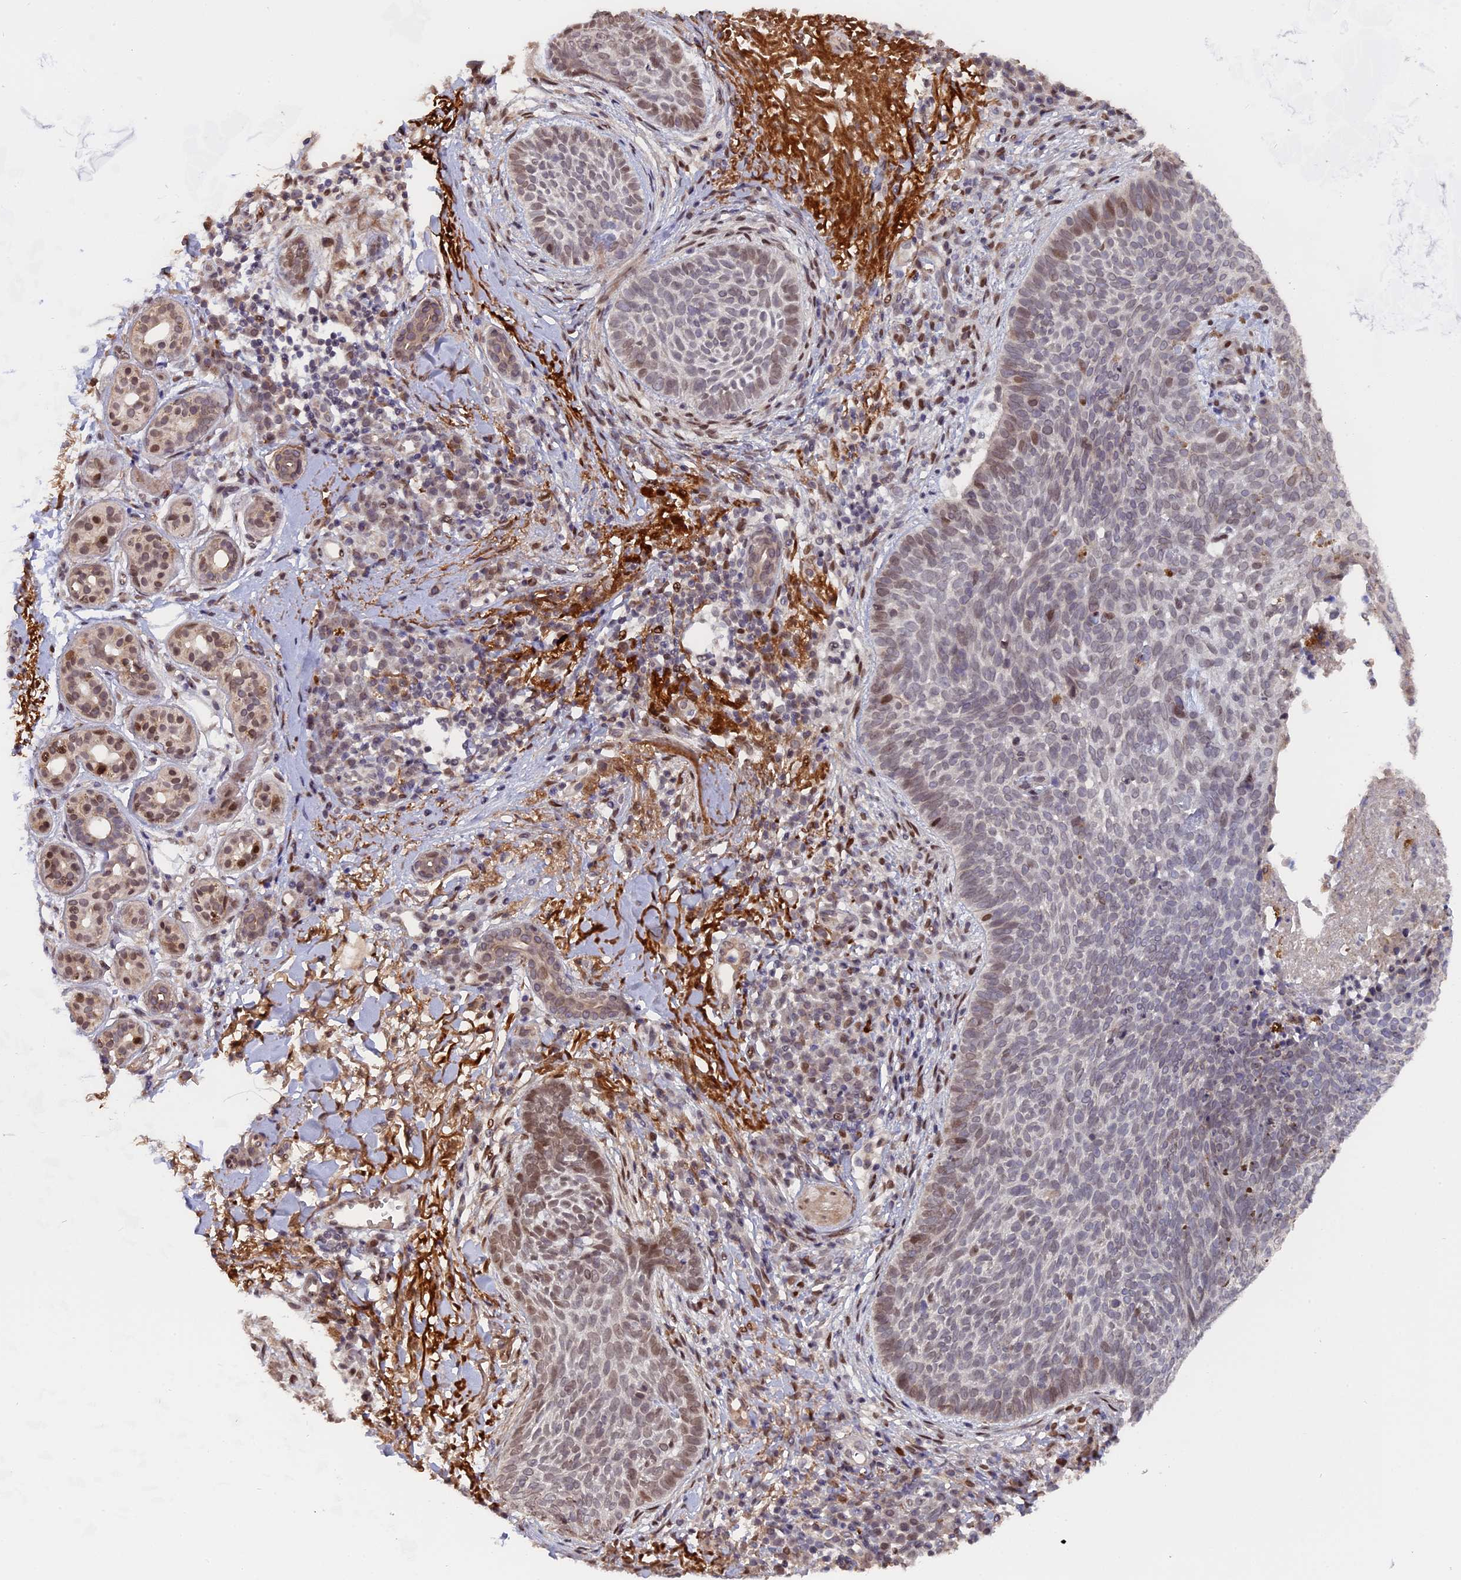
{"staining": {"intensity": "moderate", "quantity": "<25%", "location": "nuclear"}, "tissue": "skin cancer", "cell_type": "Tumor cells", "image_type": "cancer", "snomed": [{"axis": "morphology", "description": "Basal cell carcinoma"}, {"axis": "topography", "description": "Skin"}], "caption": "Basal cell carcinoma (skin) tissue demonstrates moderate nuclear staining in about <25% of tumor cells, visualized by immunohistochemistry. (brown staining indicates protein expression, while blue staining denotes nuclei).", "gene": "PYGO1", "patient": {"sex": "male", "age": 85}}